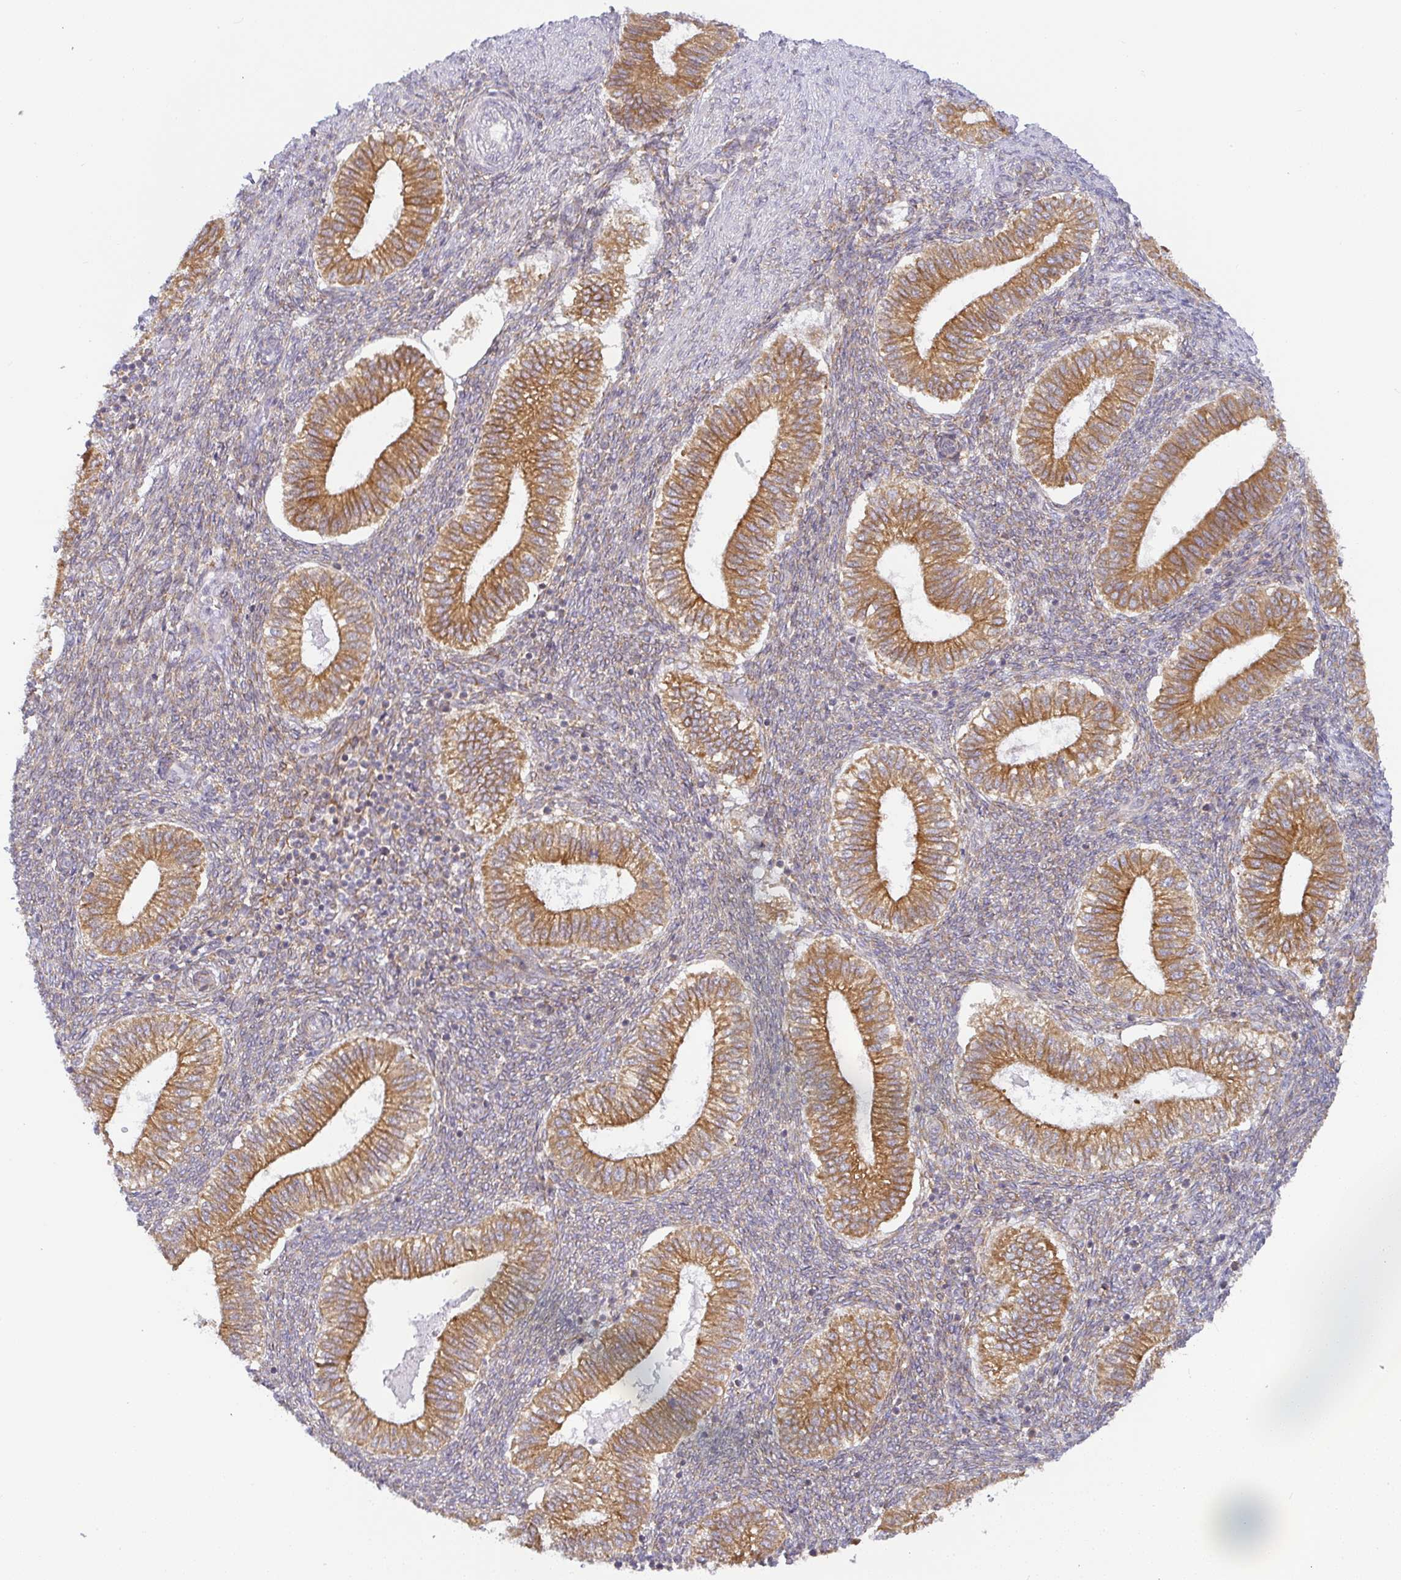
{"staining": {"intensity": "moderate", "quantity": ">75%", "location": "cytoplasmic/membranous"}, "tissue": "endometrium", "cell_type": "Cells in endometrial stroma", "image_type": "normal", "snomed": [{"axis": "morphology", "description": "Normal tissue, NOS"}, {"axis": "topography", "description": "Endometrium"}], "caption": "Moderate cytoplasmic/membranous expression for a protein is seen in approximately >75% of cells in endometrial stroma of normal endometrium using immunohistochemistry.", "gene": "DERL2", "patient": {"sex": "female", "age": 25}}